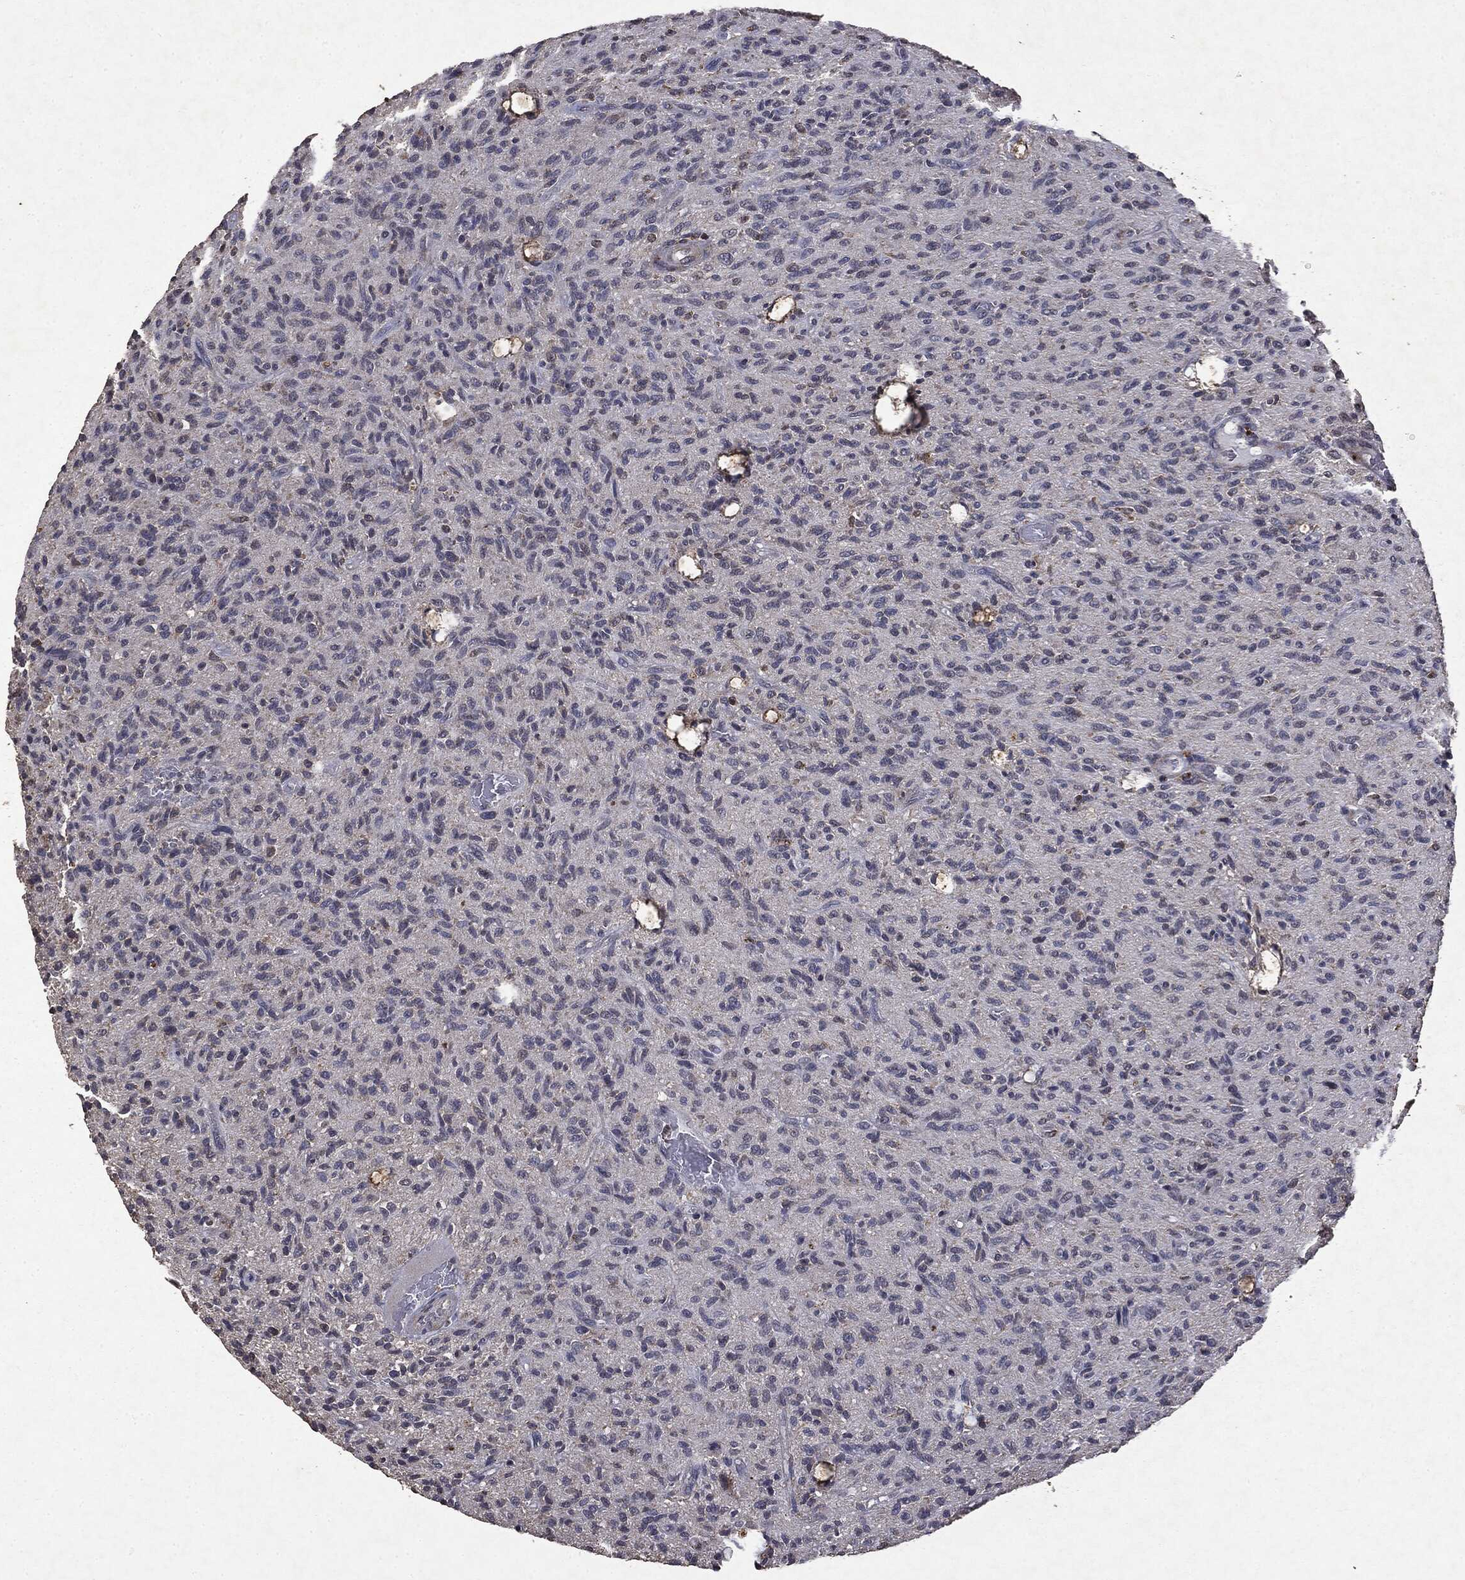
{"staining": {"intensity": "negative", "quantity": "none", "location": "none"}, "tissue": "glioma", "cell_type": "Tumor cells", "image_type": "cancer", "snomed": [{"axis": "morphology", "description": "Glioma, malignant, High grade"}, {"axis": "topography", "description": "Brain"}], "caption": "Malignant high-grade glioma was stained to show a protein in brown. There is no significant staining in tumor cells.", "gene": "PTEN", "patient": {"sex": "male", "age": 64}}